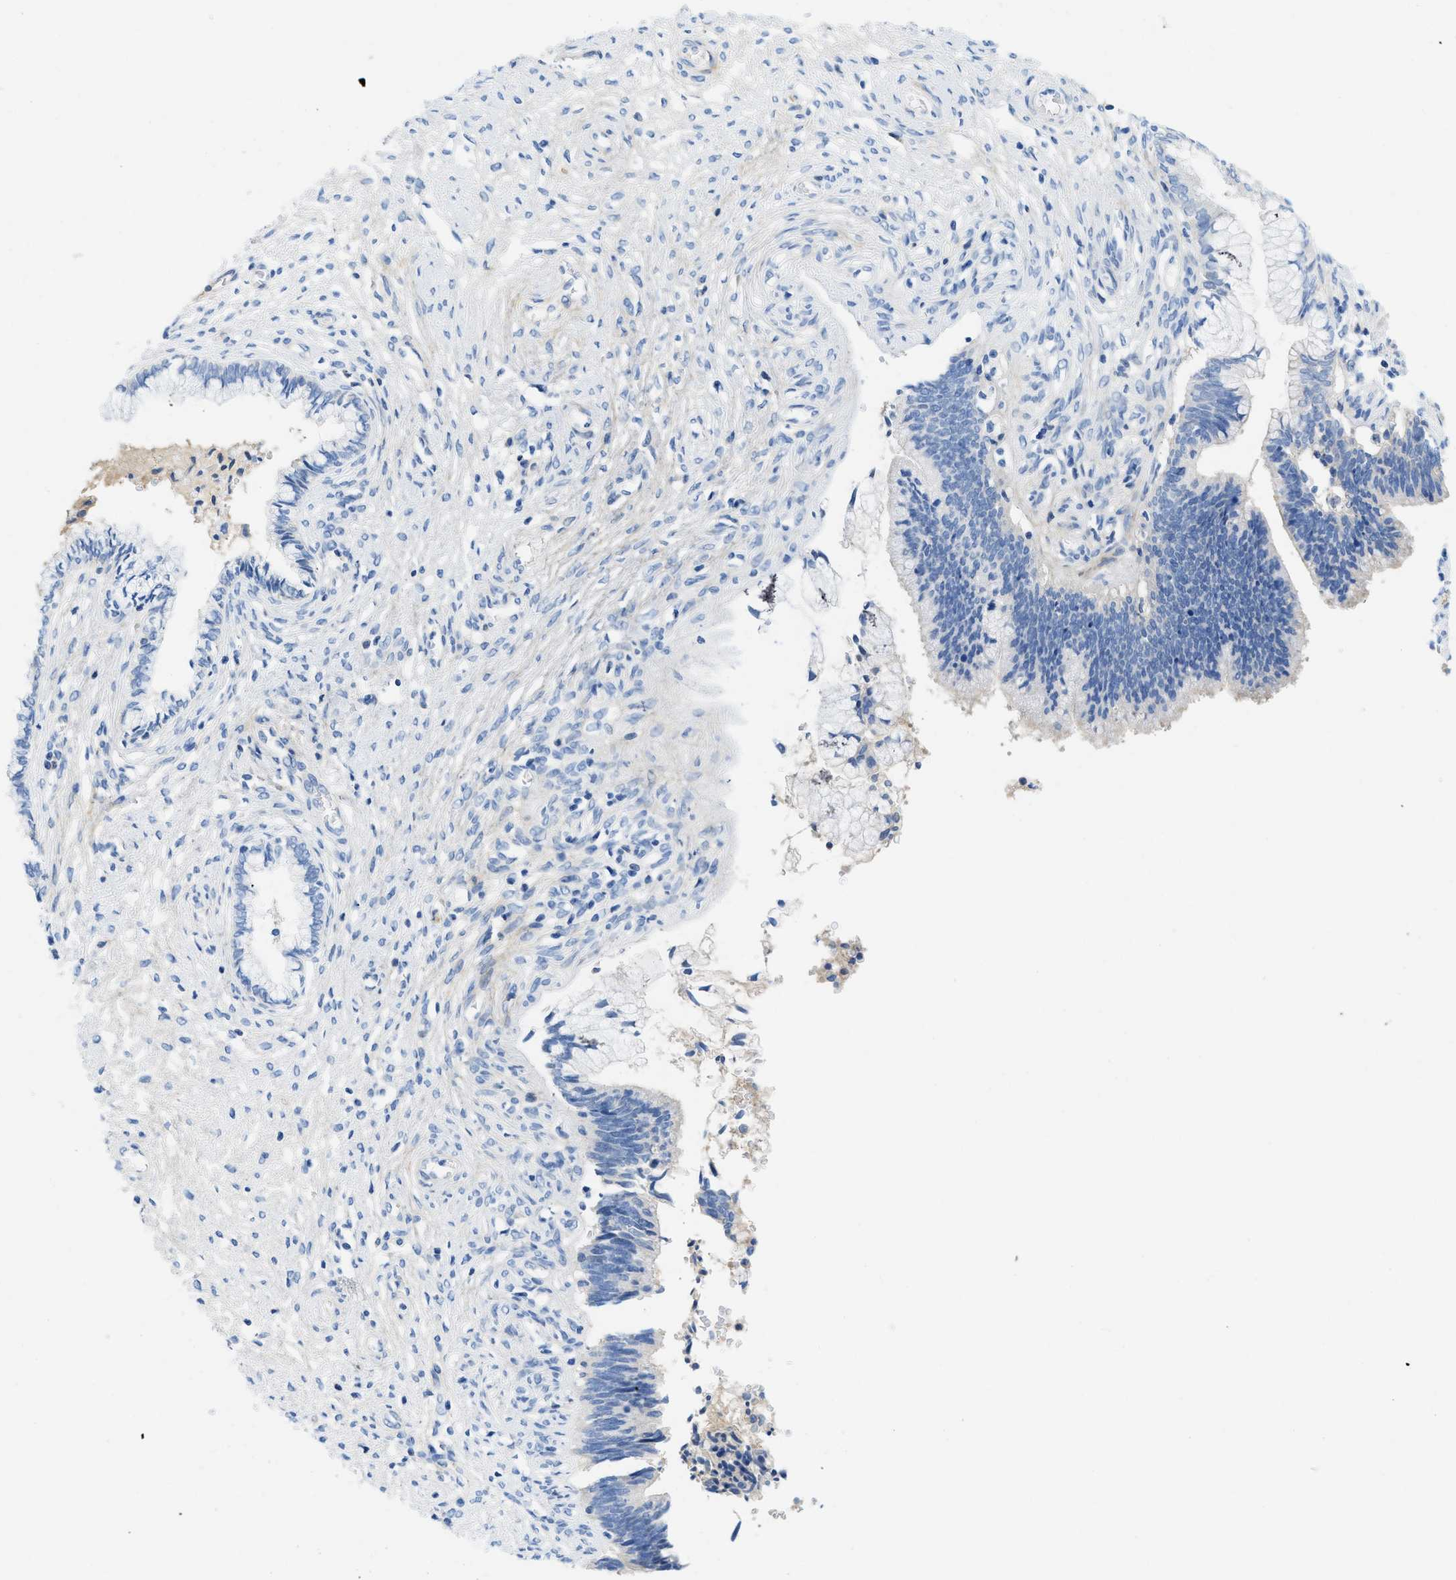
{"staining": {"intensity": "negative", "quantity": "none", "location": "none"}, "tissue": "cervical cancer", "cell_type": "Tumor cells", "image_type": "cancer", "snomed": [{"axis": "morphology", "description": "Adenocarcinoma, NOS"}, {"axis": "topography", "description": "Cervix"}], "caption": "Immunohistochemical staining of adenocarcinoma (cervical) displays no significant positivity in tumor cells.", "gene": "COL3A1", "patient": {"sex": "female", "age": 44}}